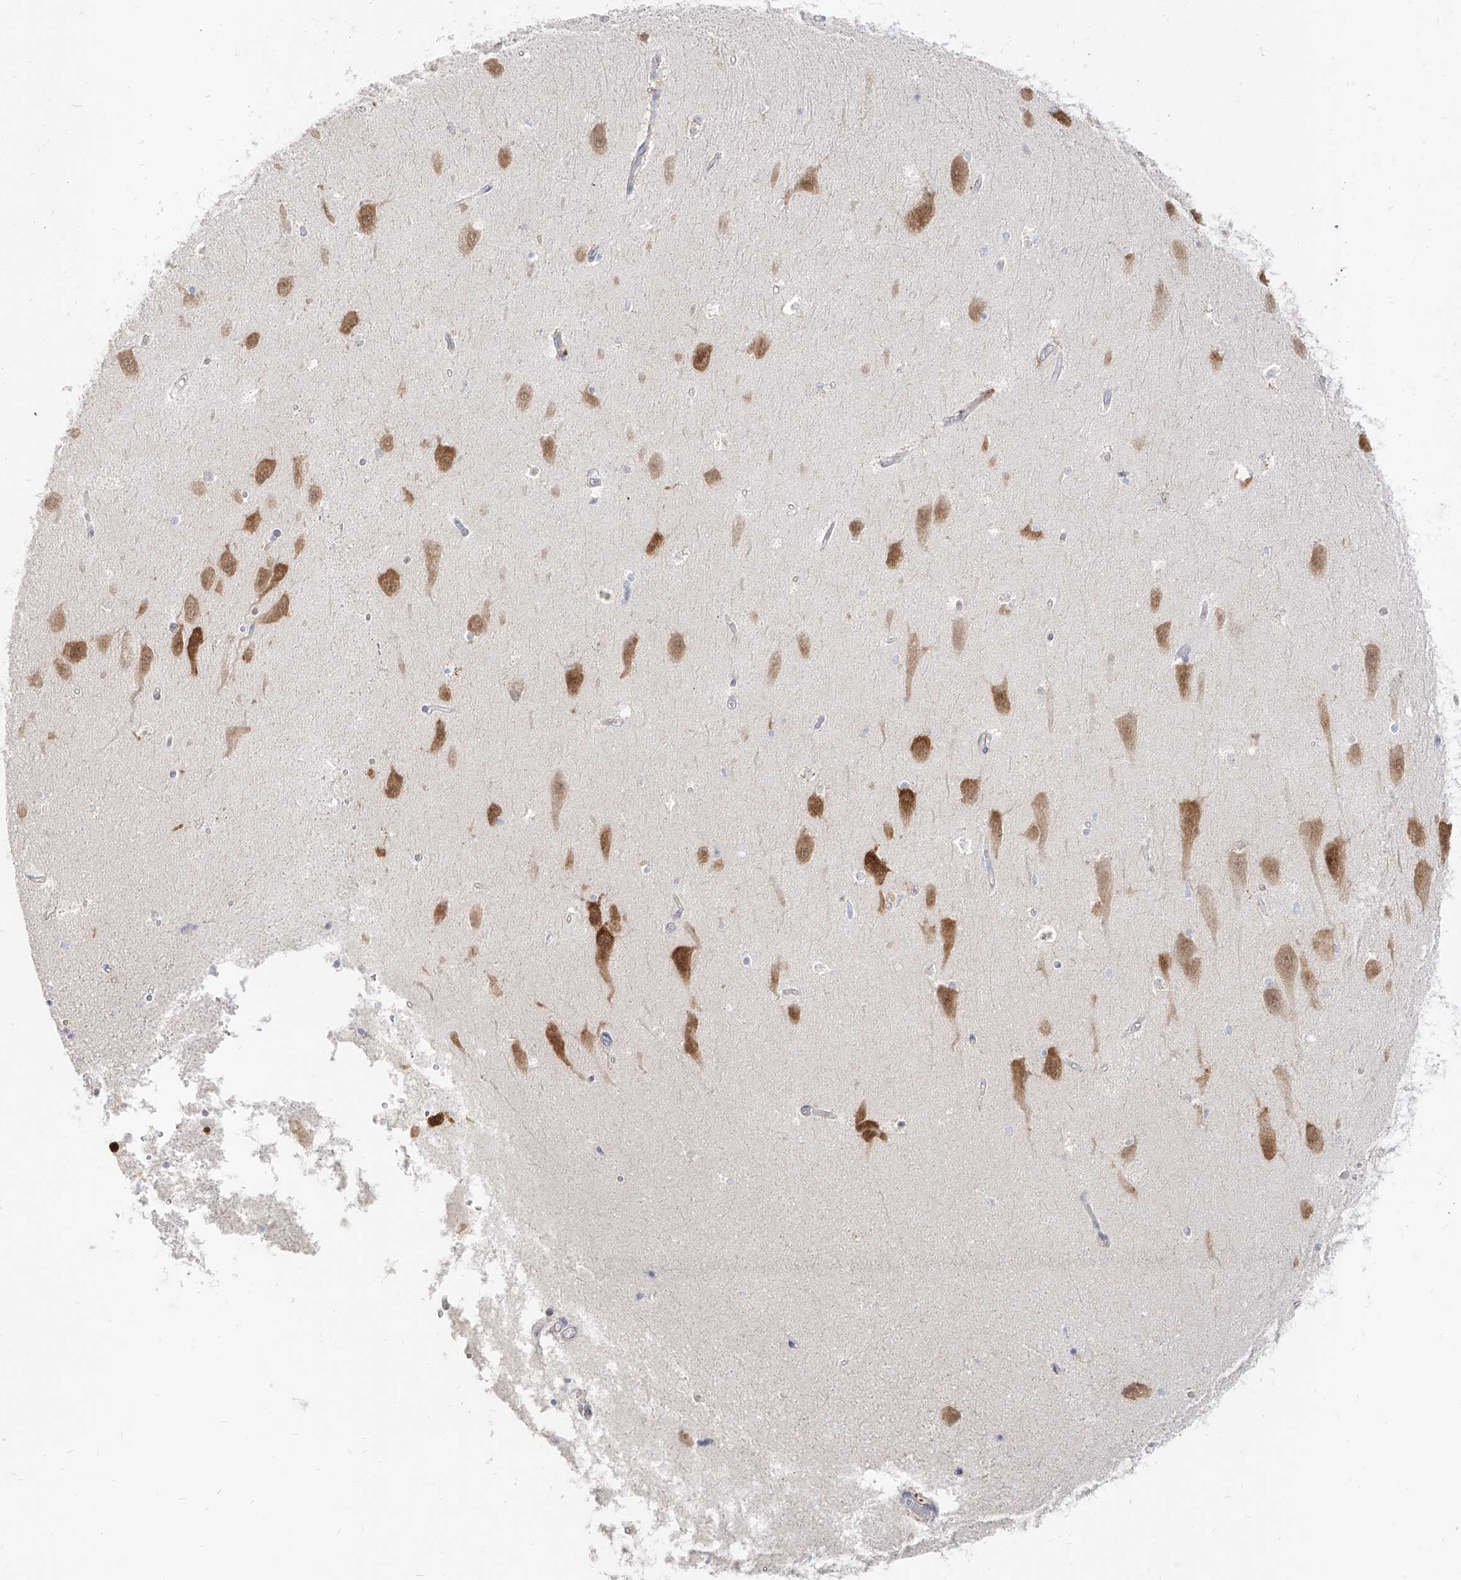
{"staining": {"intensity": "negative", "quantity": "none", "location": "none"}, "tissue": "hippocampus", "cell_type": "Glial cells", "image_type": "normal", "snomed": [{"axis": "morphology", "description": "Normal tissue, NOS"}, {"axis": "topography", "description": "Hippocampus"}], "caption": "Human hippocampus stained for a protein using immunohistochemistry reveals no positivity in glial cells.", "gene": "RBFOX3", "patient": {"sex": "male", "age": 45}}